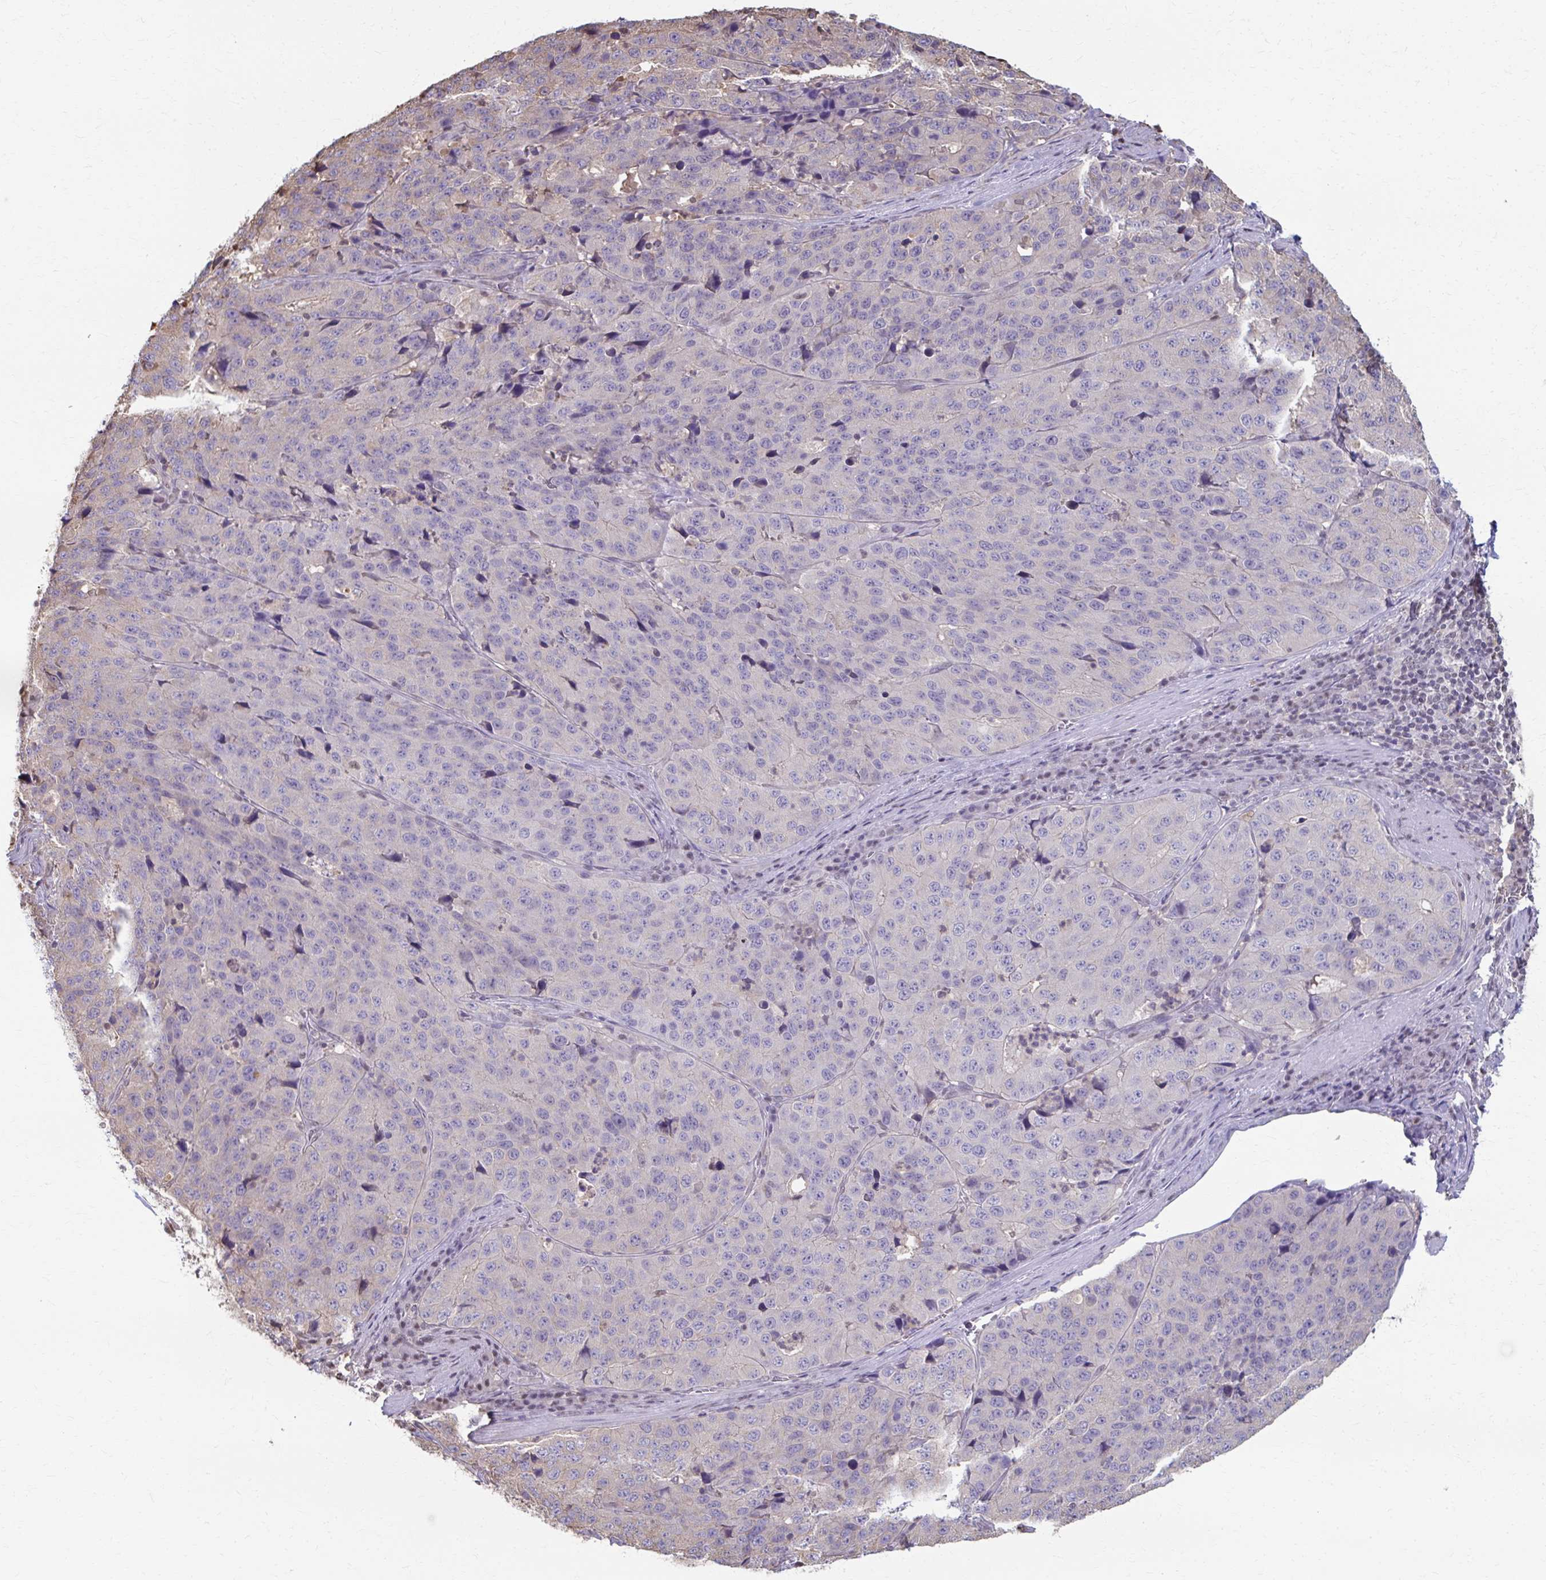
{"staining": {"intensity": "negative", "quantity": "none", "location": "none"}, "tissue": "stomach cancer", "cell_type": "Tumor cells", "image_type": "cancer", "snomed": [{"axis": "morphology", "description": "Adenocarcinoma, NOS"}, {"axis": "topography", "description": "Stomach"}], "caption": "Photomicrograph shows no significant protein staining in tumor cells of stomach adenocarcinoma.", "gene": "ING4", "patient": {"sex": "male", "age": 71}}